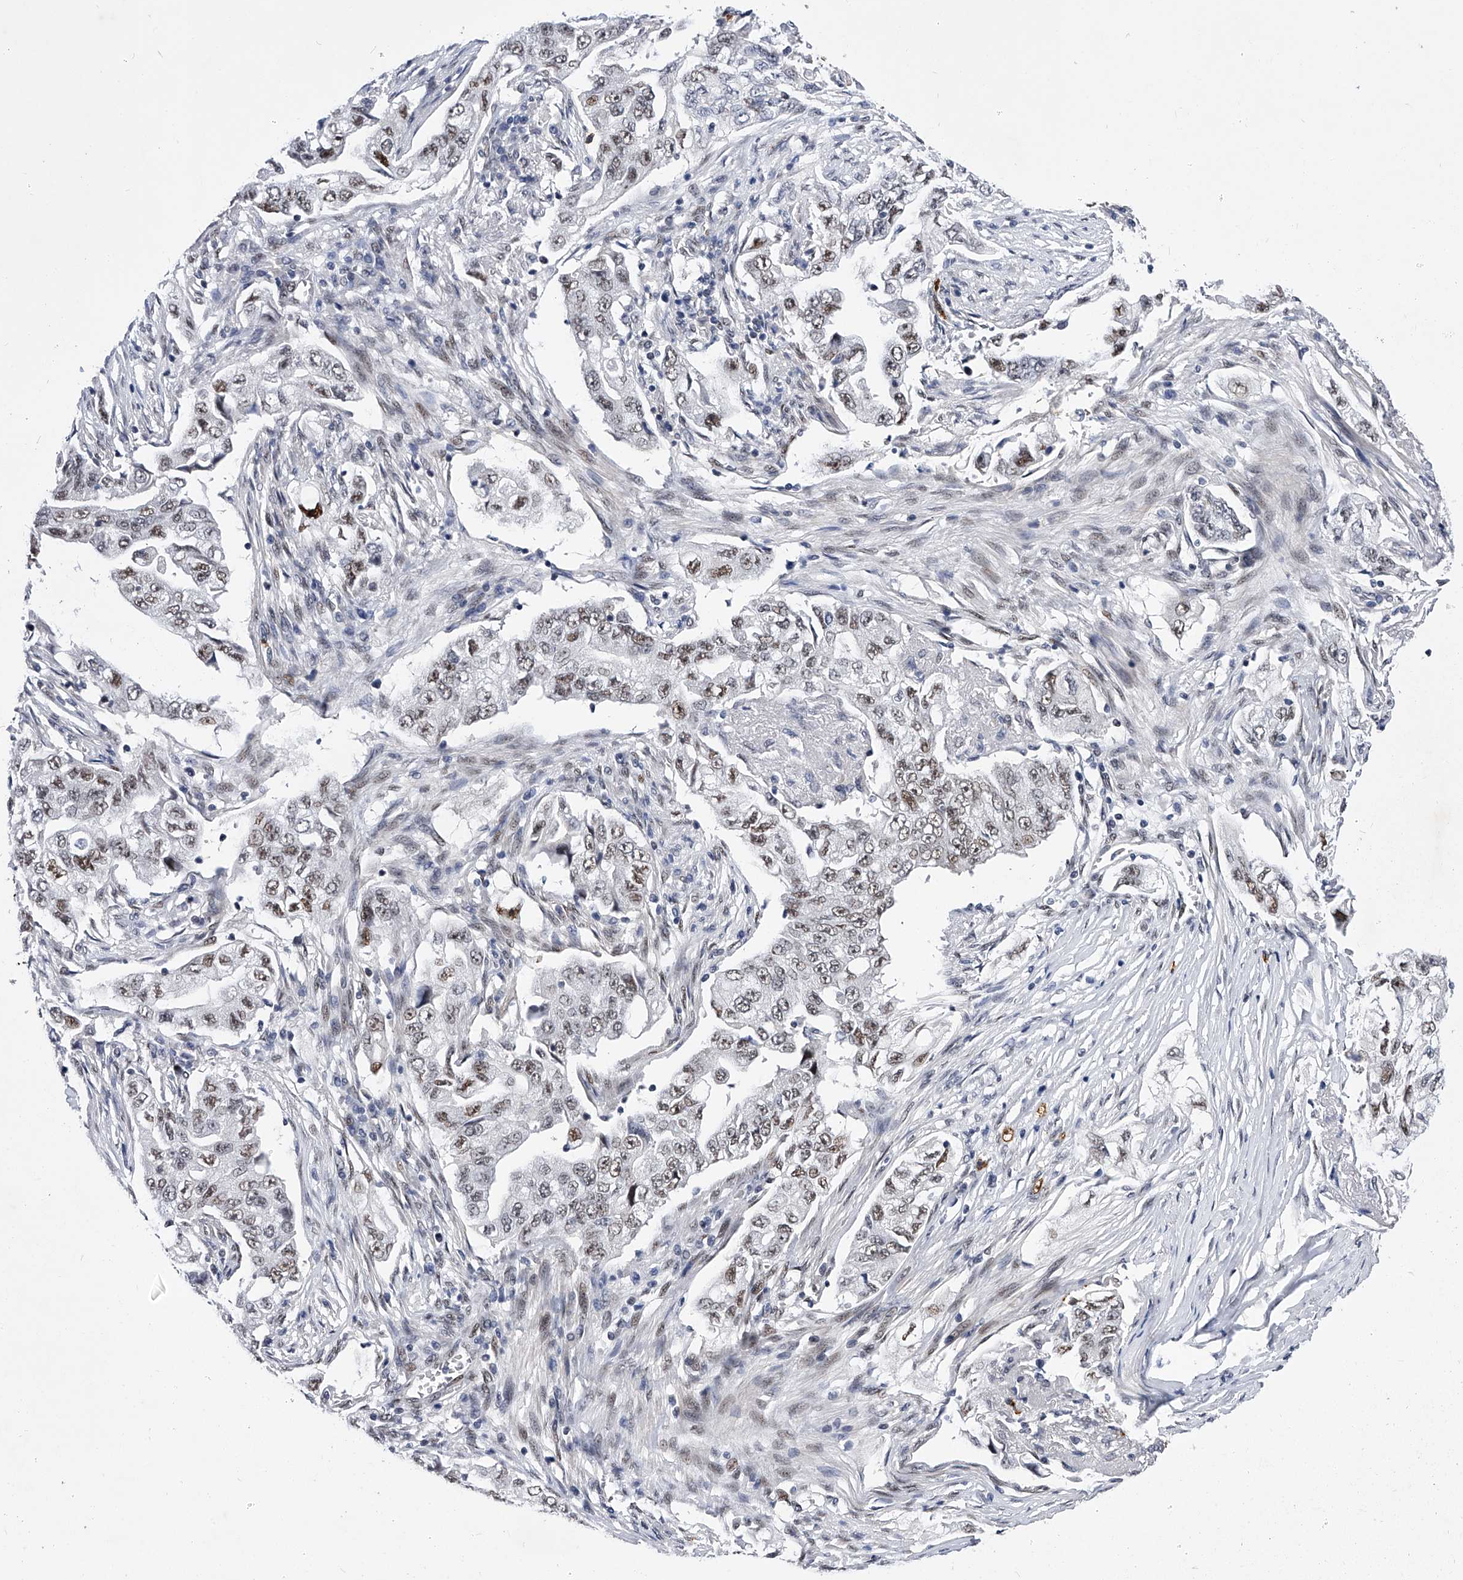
{"staining": {"intensity": "moderate", "quantity": ">75%", "location": "nuclear"}, "tissue": "lung cancer", "cell_type": "Tumor cells", "image_type": "cancer", "snomed": [{"axis": "morphology", "description": "Adenocarcinoma, NOS"}, {"axis": "topography", "description": "Lung"}], "caption": "Human lung adenocarcinoma stained for a protein (brown) shows moderate nuclear positive positivity in about >75% of tumor cells.", "gene": "TESK2", "patient": {"sex": "female", "age": 51}}